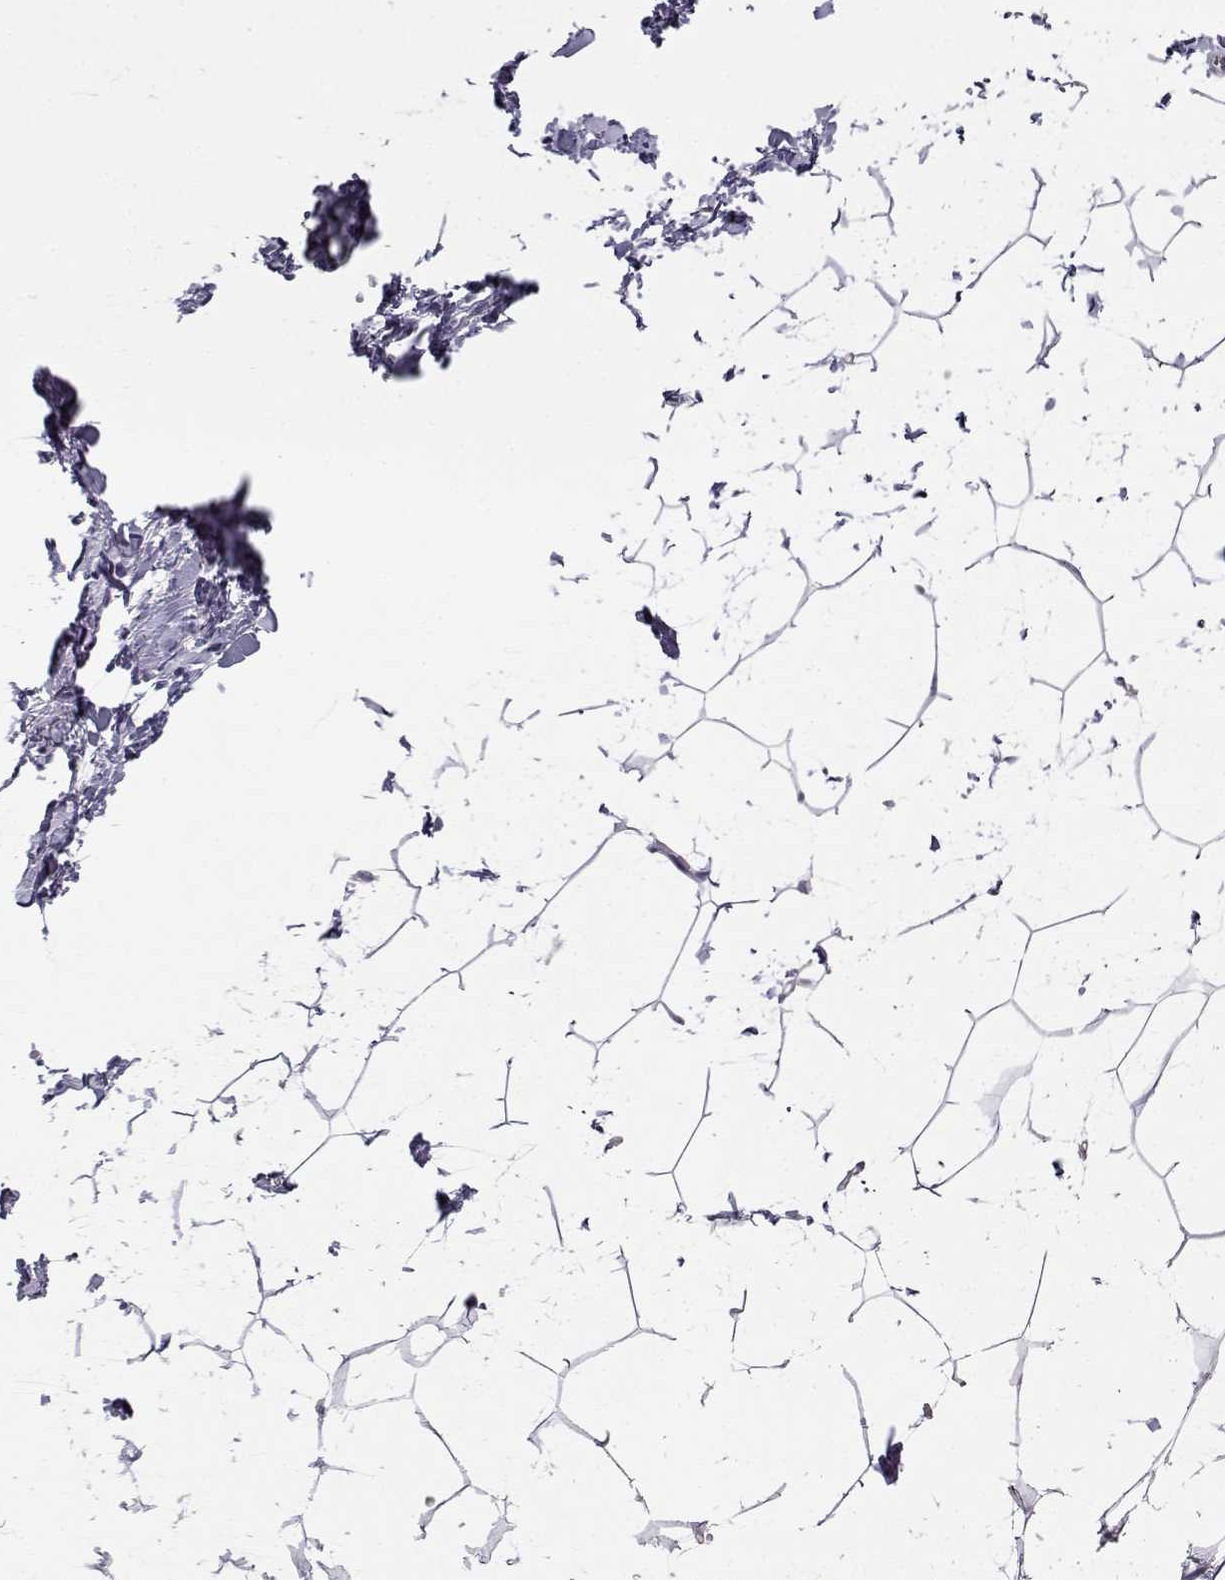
{"staining": {"intensity": "negative", "quantity": "none", "location": "none"}, "tissue": "breast", "cell_type": "Adipocytes", "image_type": "normal", "snomed": [{"axis": "morphology", "description": "Normal tissue, NOS"}, {"axis": "topography", "description": "Breast"}], "caption": "Adipocytes show no significant positivity in unremarkable breast. (Brightfield microscopy of DAB immunohistochemistry (IHC) at high magnification).", "gene": "SLC4A5", "patient": {"sex": "female", "age": 32}}